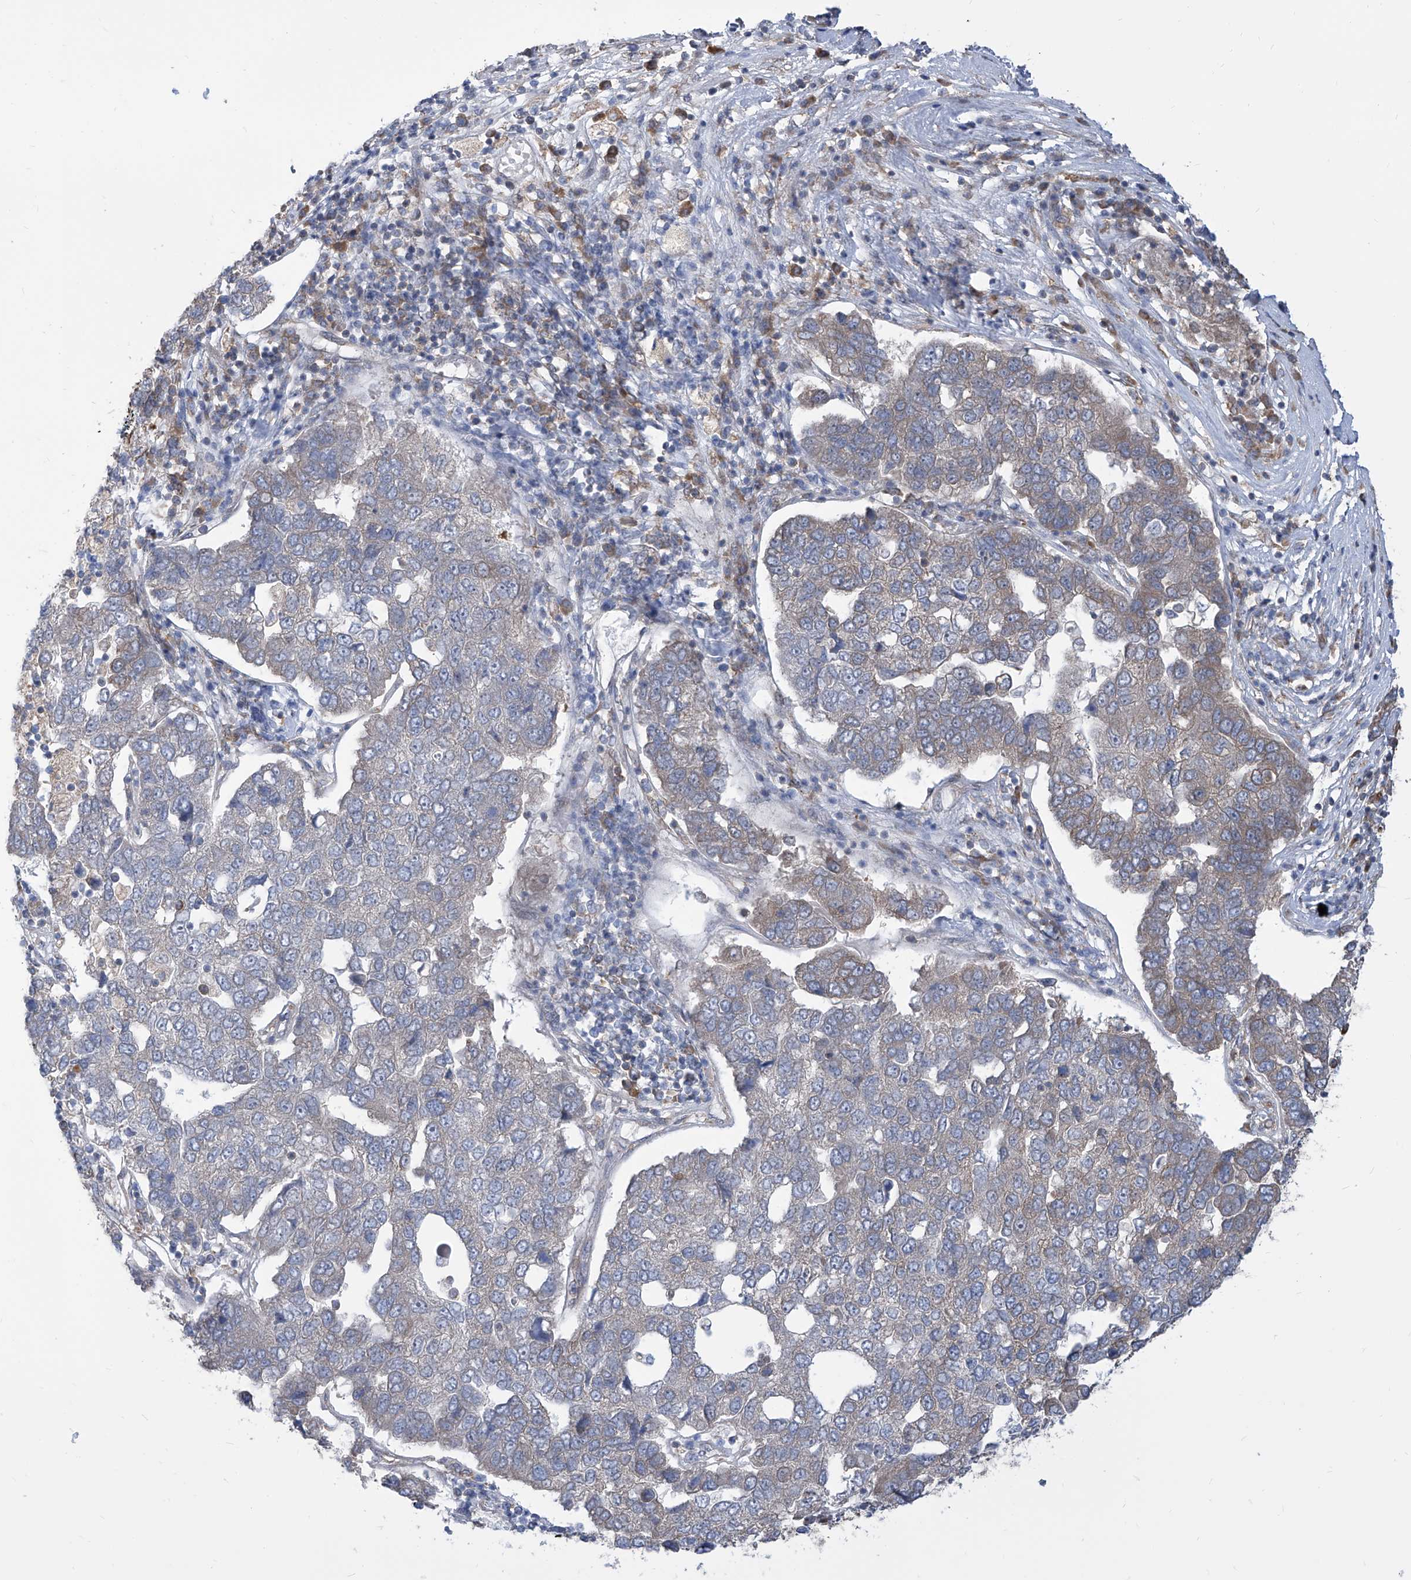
{"staining": {"intensity": "negative", "quantity": "none", "location": "none"}, "tissue": "pancreatic cancer", "cell_type": "Tumor cells", "image_type": "cancer", "snomed": [{"axis": "morphology", "description": "Adenocarcinoma, NOS"}, {"axis": "topography", "description": "Pancreas"}], "caption": "IHC image of pancreatic adenocarcinoma stained for a protein (brown), which reveals no expression in tumor cells.", "gene": "FAM83B", "patient": {"sex": "female", "age": 61}}